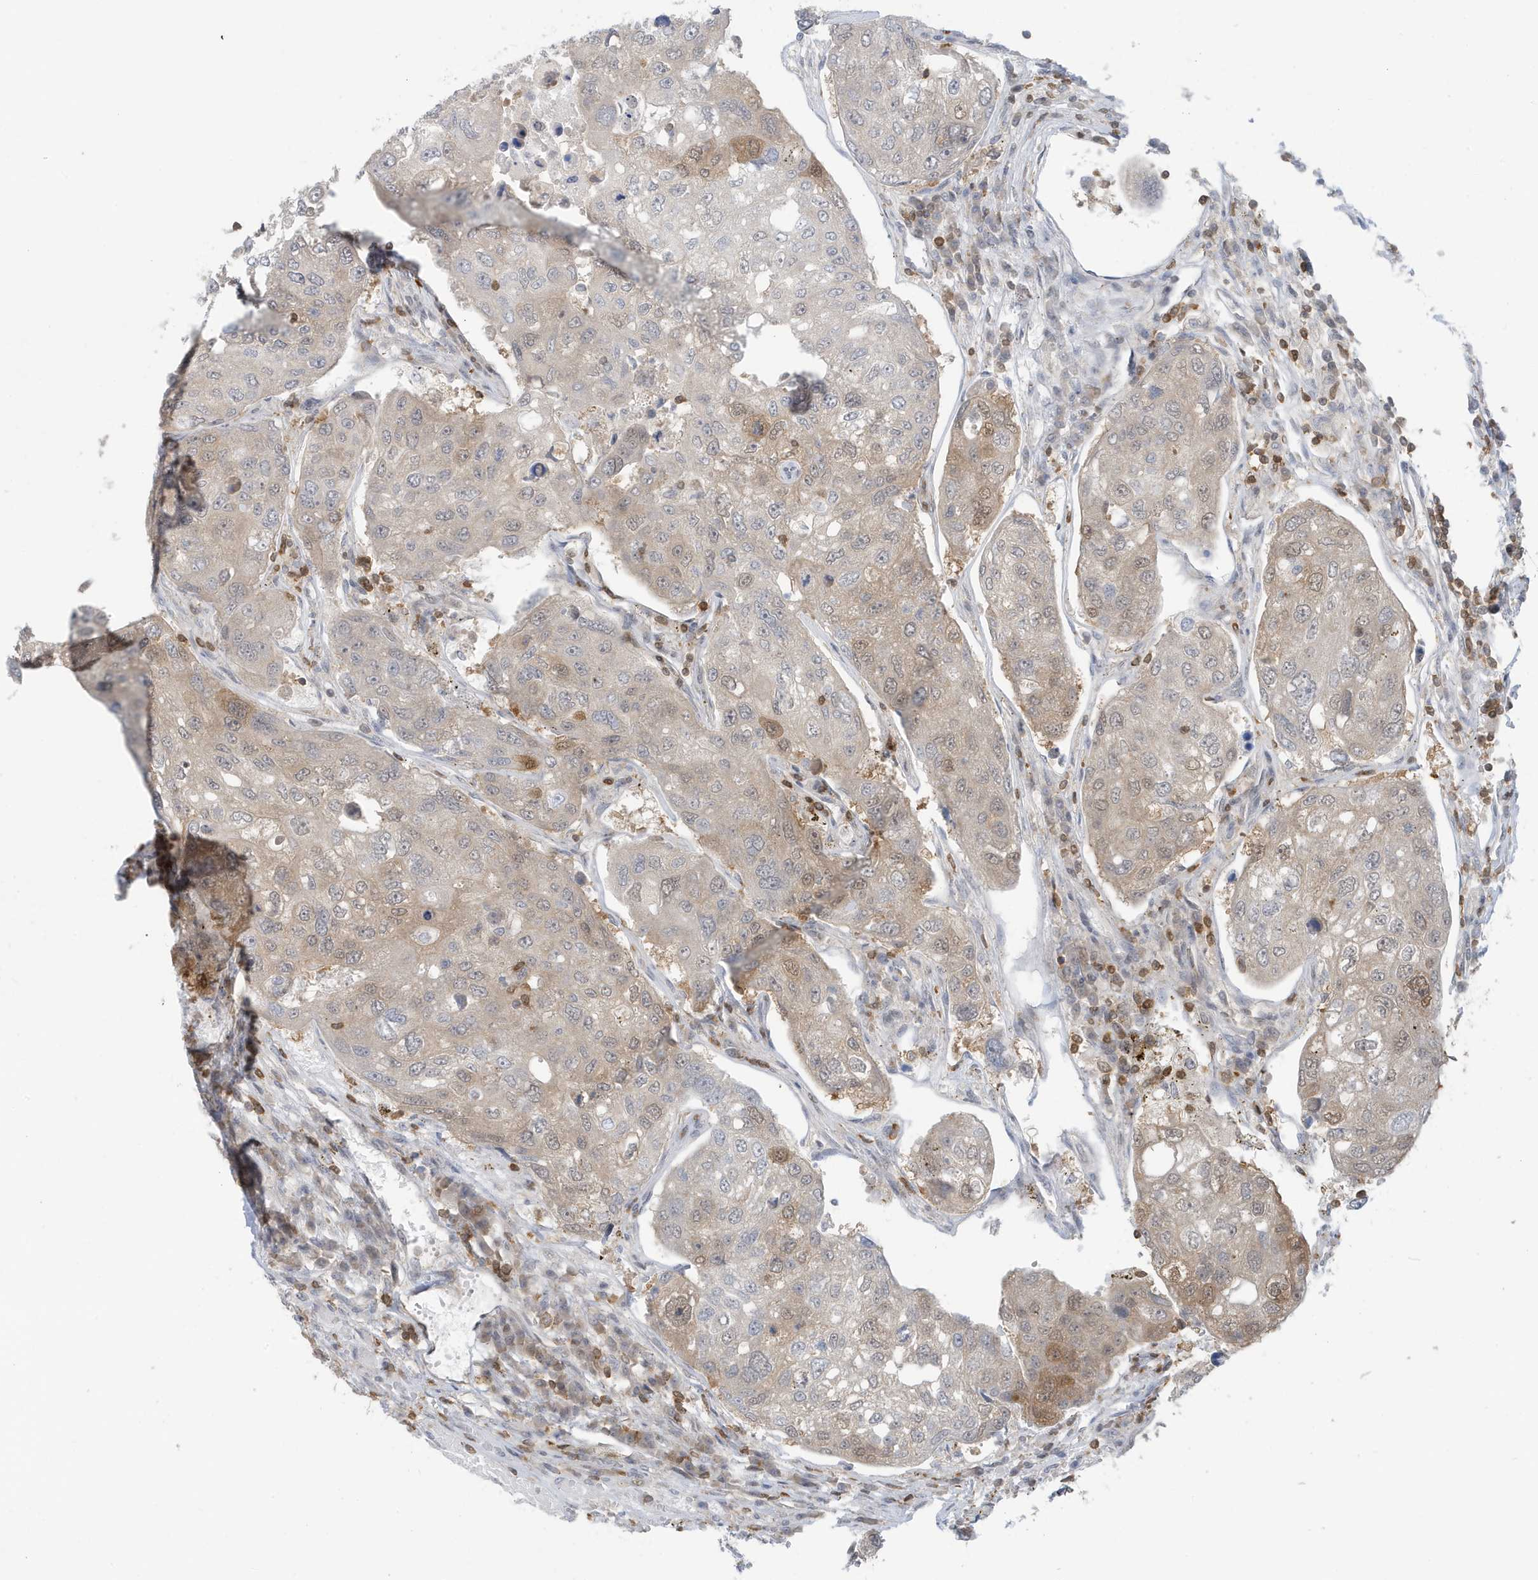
{"staining": {"intensity": "weak", "quantity": "<25%", "location": "cytoplasmic/membranous"}, "tissue": "urothelial cancer", "cell_type": "Tumor cells", "image_type": "cancer", "snomed": [{"axis": "morphology", "description": "Urothelial carcinoma, High grade"}, {"axis": "topography", "description": "Lymph node"}, {"axis": "topography", "description": "Urinary bladder"}], "caption": "There is no significant expression in tumor cells of urothelial carcinoma (high-grade).", "gene": "OGA", "patient": {"sex": "male", "age": 51}}